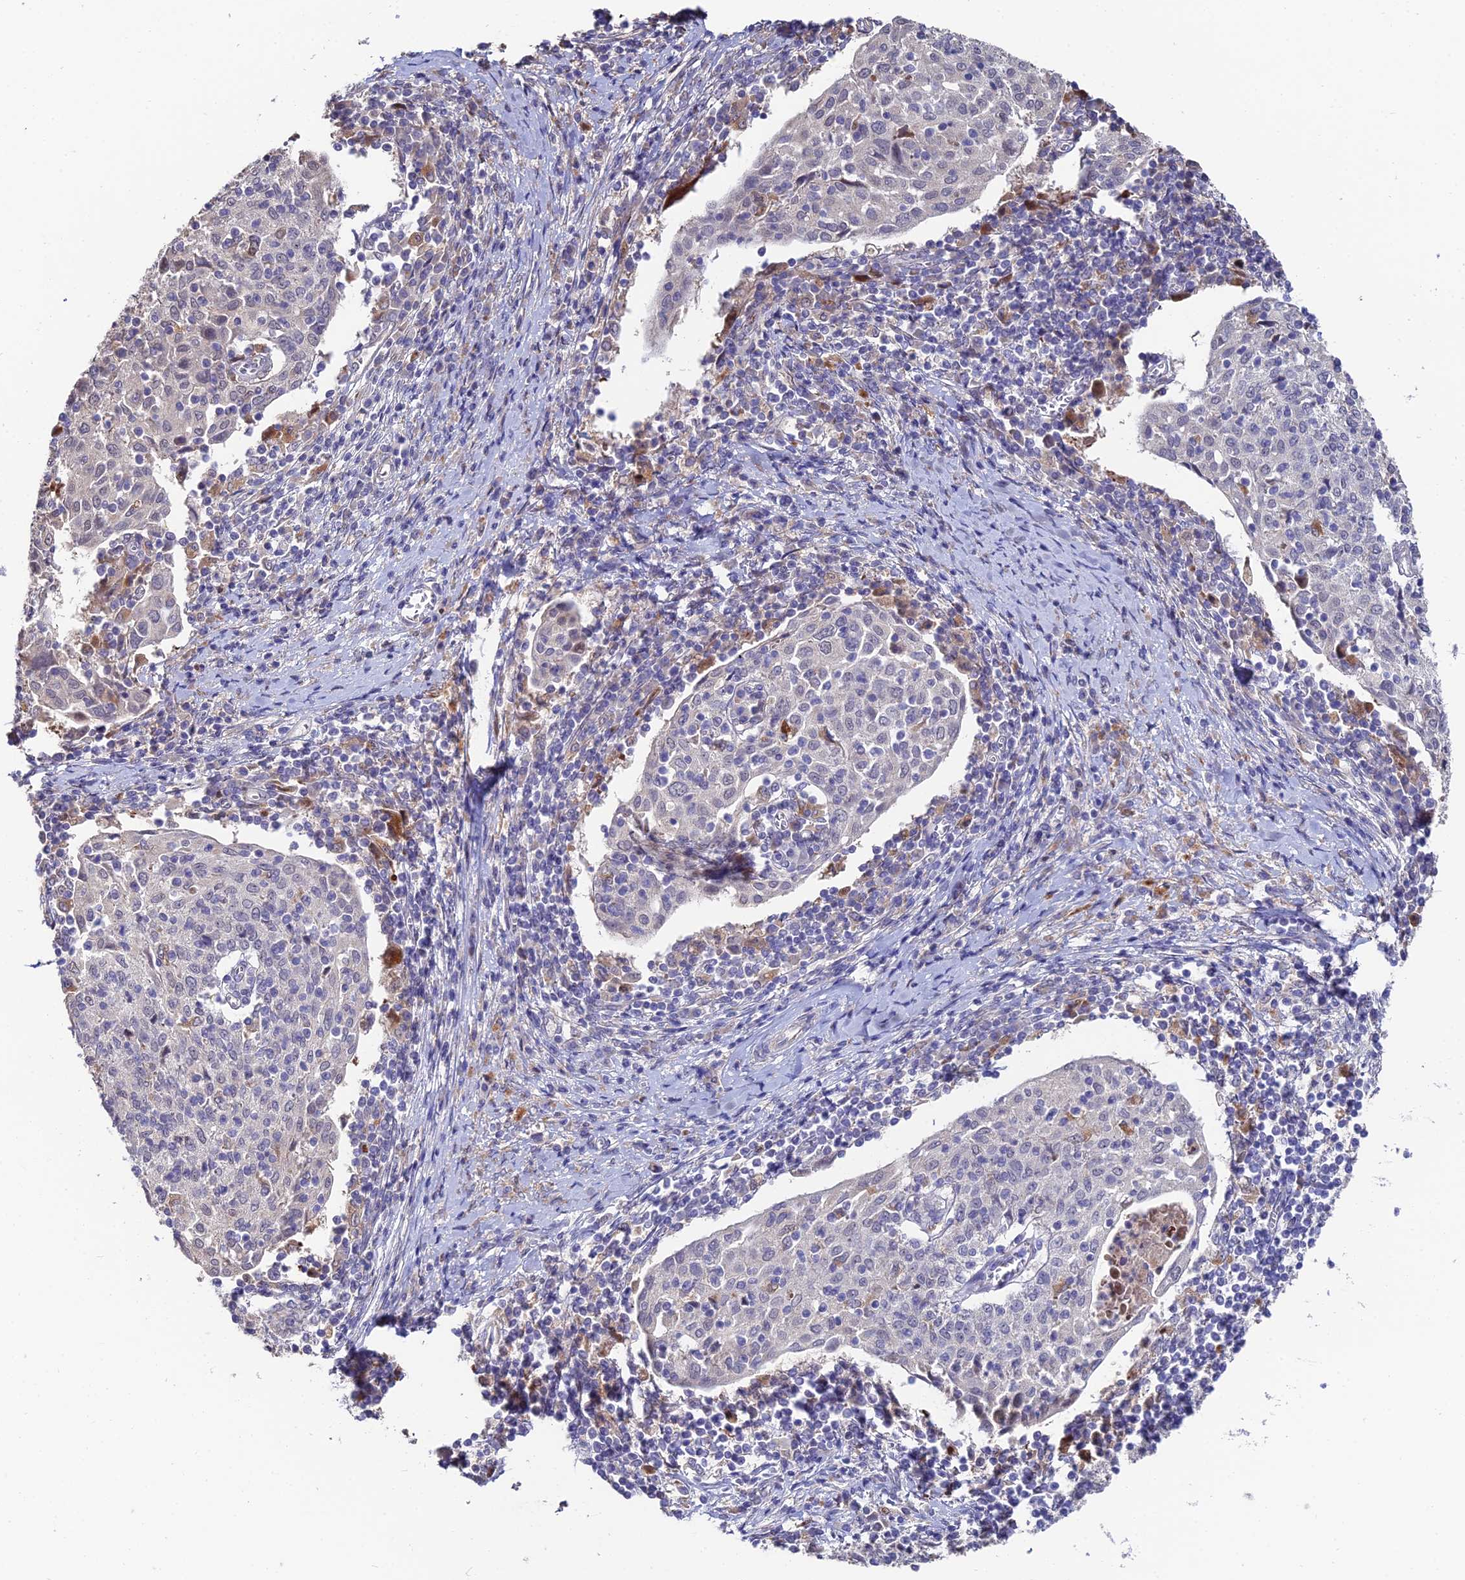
{"staining": {"intensity": "negative", "quantity": "none", "location": "none"}, "tissue": "cervical cancer", "cell_type": "Tumor cells", "image_type": "cancer", "snomed": [{"axis": "morphology", "description": "Squamous cell carcinoma, NOS"}, {"axis": "topography", "description": "Cervix"}], "caption": "Immunohistochemical staining of squamous cell carcinoma (cervical) demonstrates no significant expression in tumor cells.", "gene": "ACTR5", "patient": {"sex": "female", "age": 52}}